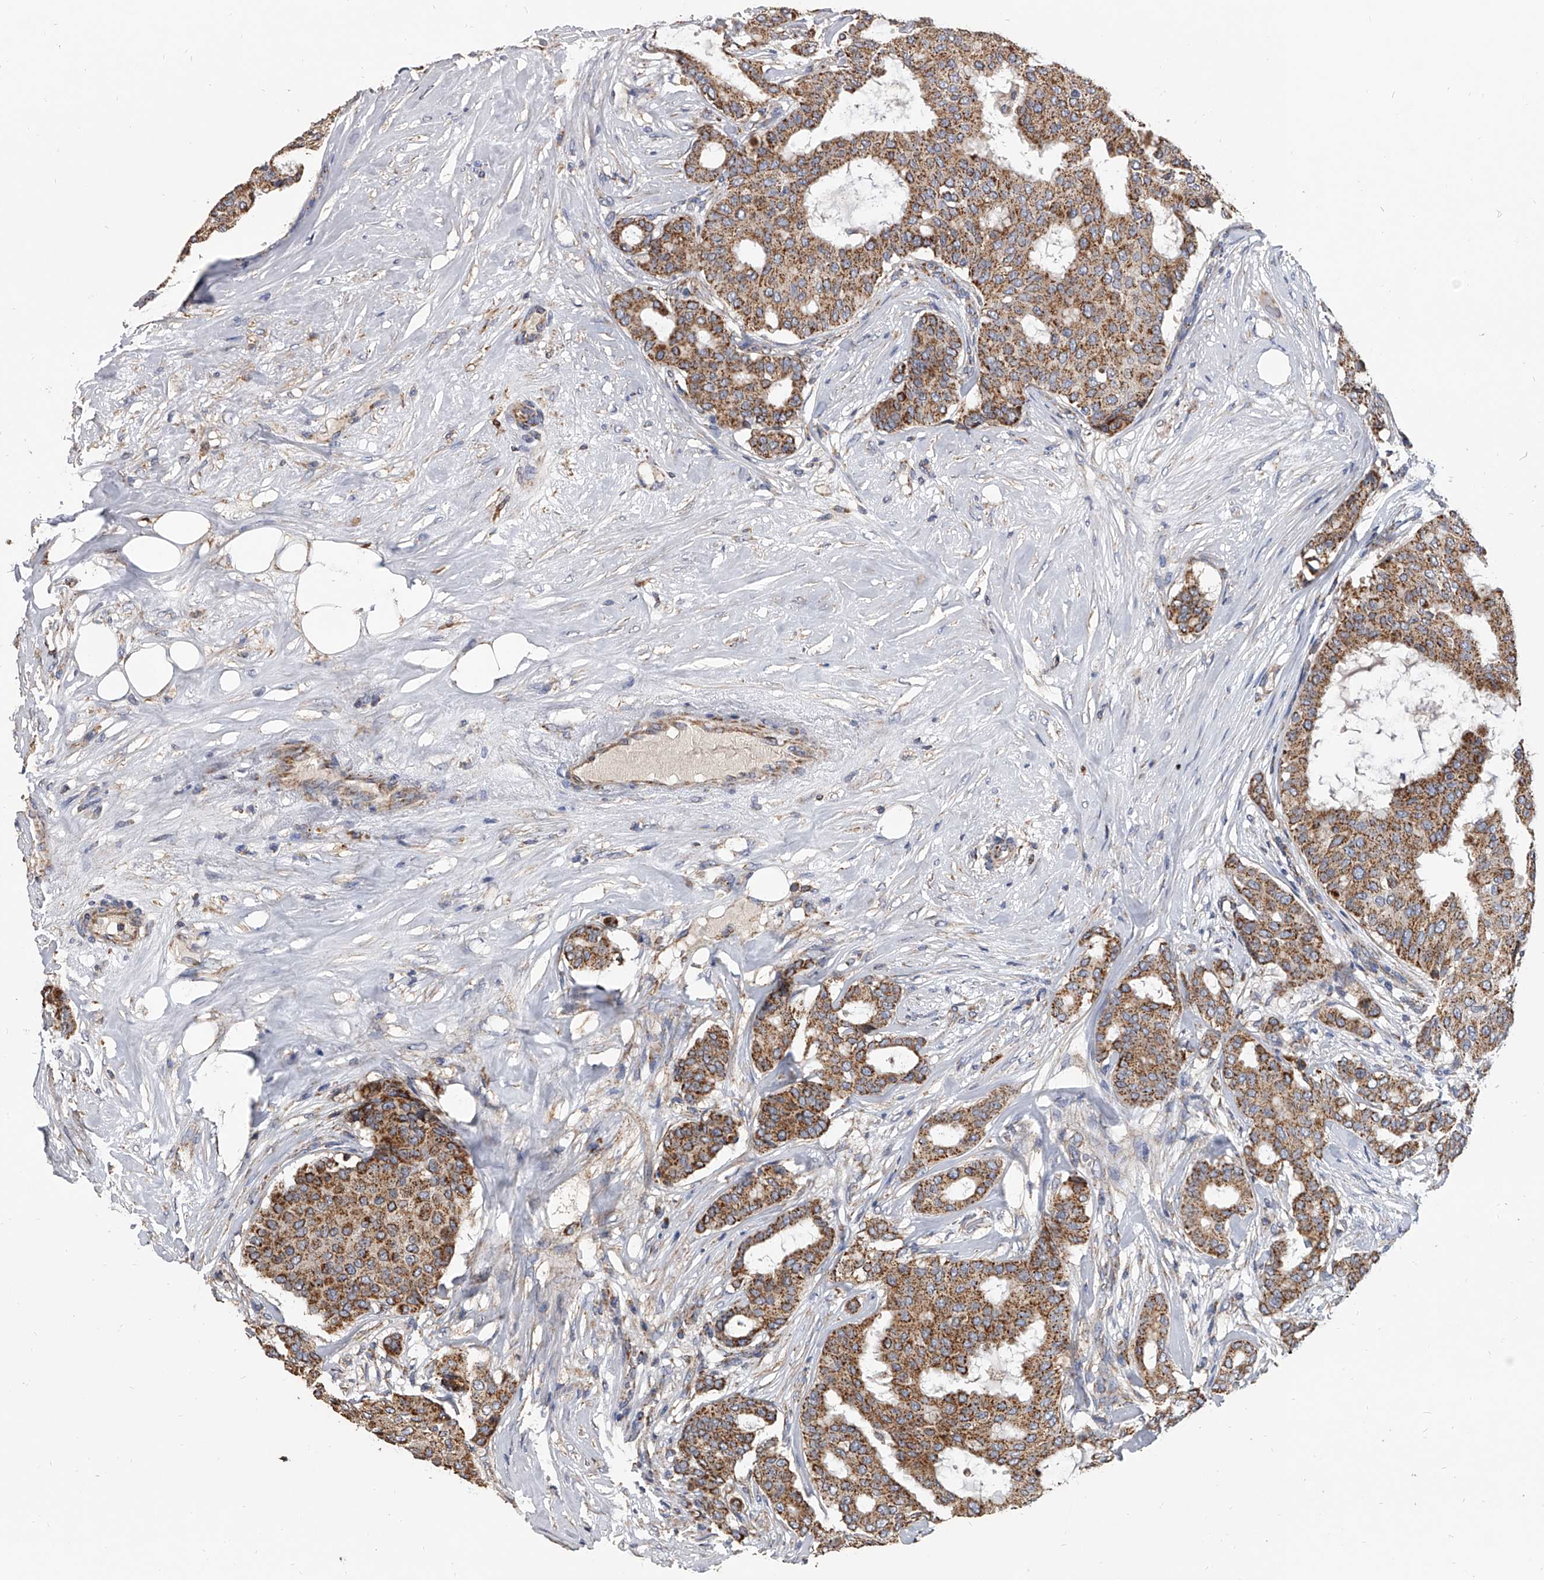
{"staining": {"intensity": "moderate", "quantity": ">75%", "location": "cytoplasmic/membranous"}, "tissue": "breast cancer", "cell_type": "Tumor cells", "image_type": "cancer", "snomed": [{"axis": "morphology", "description": "Duct carcinoma"}, {"axis": "topography", "description": "Breast"}], "caption": "A medium amount of moderate cytoplasmic/membranous staining is seen in about >75% of tumor cells in breast cancer tissue. The staining was performed using DAB, with brown indicating positive protein expression. Nuclei are stained blue with hematoxylin.", "gene": "MRPL28", "patient": {"sex": "female", "age": 75}}